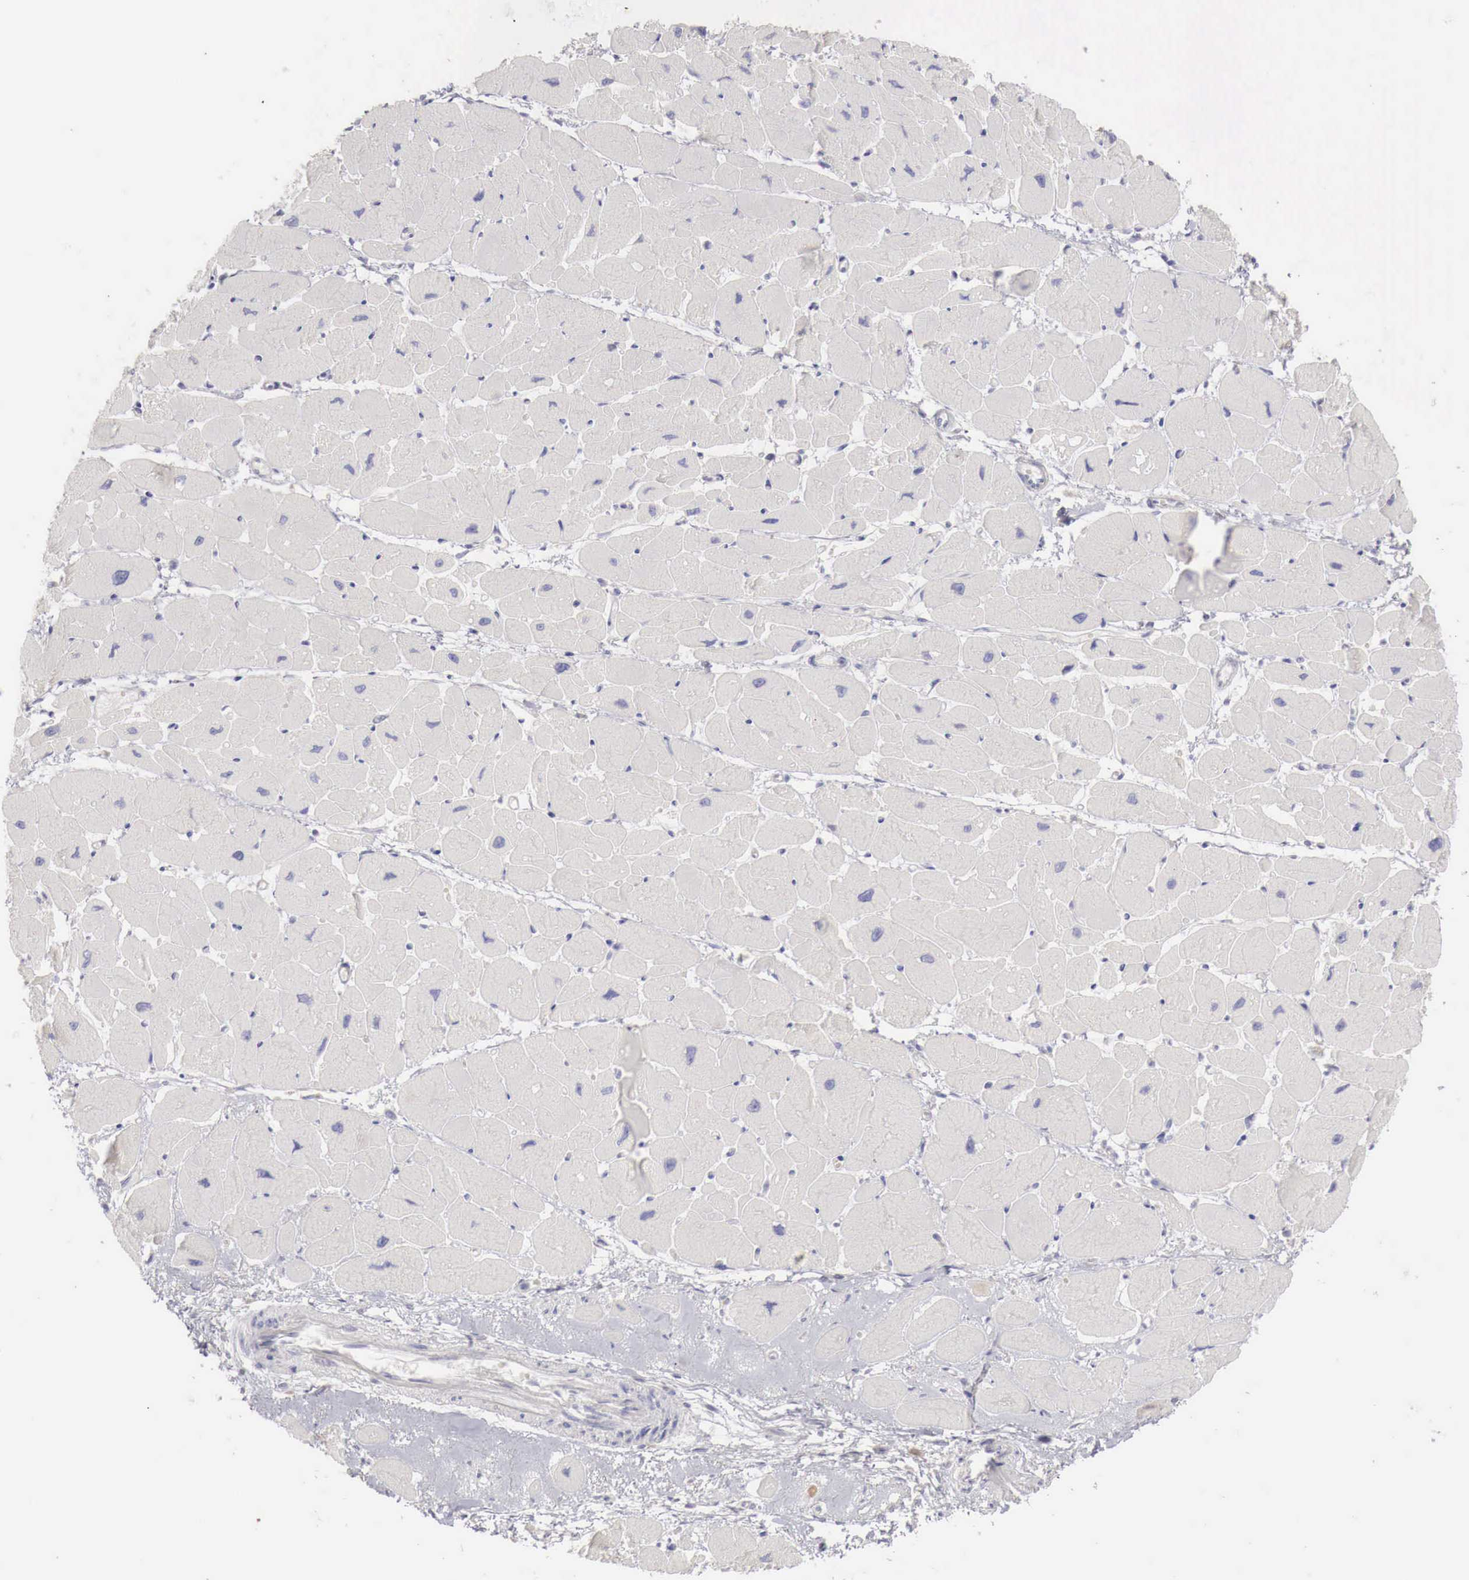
{"staining": {"intensity": "negative", "quantity": "none", "location": "none"}, "tissue": "heart muscle", "cell_type": "Cardiomyocytes", "image_type": "normal", "snomed": [{"axis": "morphology", "description": "Normal tissue, NOS"}, {"axis": "topography", "description": "Heart"}], "caption": "Immunohistochemistry photomicrograph of normal heart muscle stained for a protein (brown), which displays no expression in cardiomyocytes.", "gene": "NSDHL", "patient": {"sex": "female", "age": 54}}